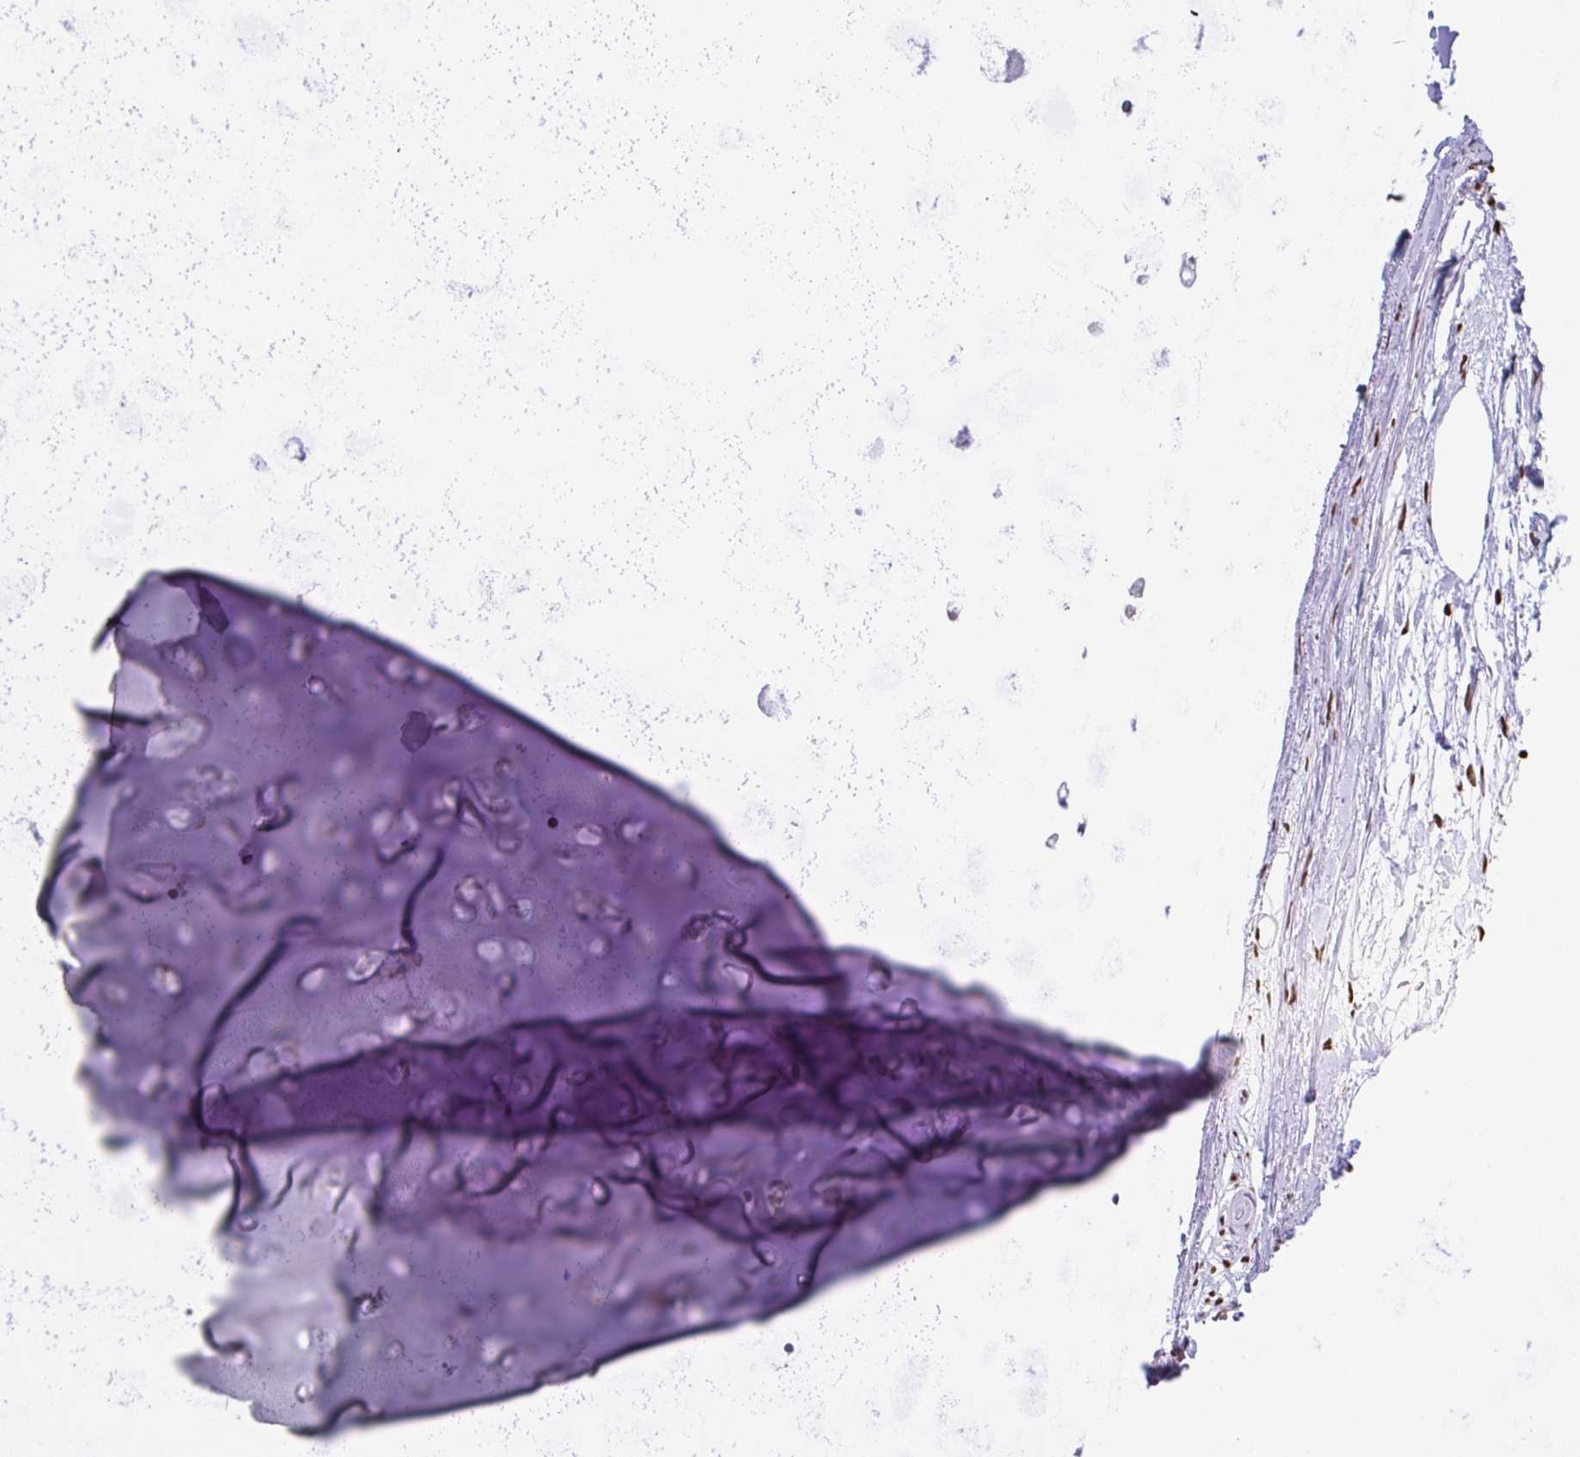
{"staining": {"intensity": "moderate", "quantity": ">75%", "location": "nuclear"}, "tissue": "soft tissue", "cell_type": "Chondrocytes", "image_type": "normal", "snomed": [{"axis": "morphology", "description": "Normal tissue, NOS"}, {"axis": "topography", "description": "Lymph node"}, {"axis": "topography", "description": "Cartilage tissue"}, {"axis": "topography", "description": "Bronchus"}], "caption": "Moderate nuclear protein expression is present in approximately >75% of chondrocytes in soft tissue. Using DAB (3,3'-diaminobenzidine) (brown) and hematoxylin (blue) stains, captured at high magnification using brightfield microscopy.", "gene": "BTBD10", "patient": {"sex": "female", "age": 70}}